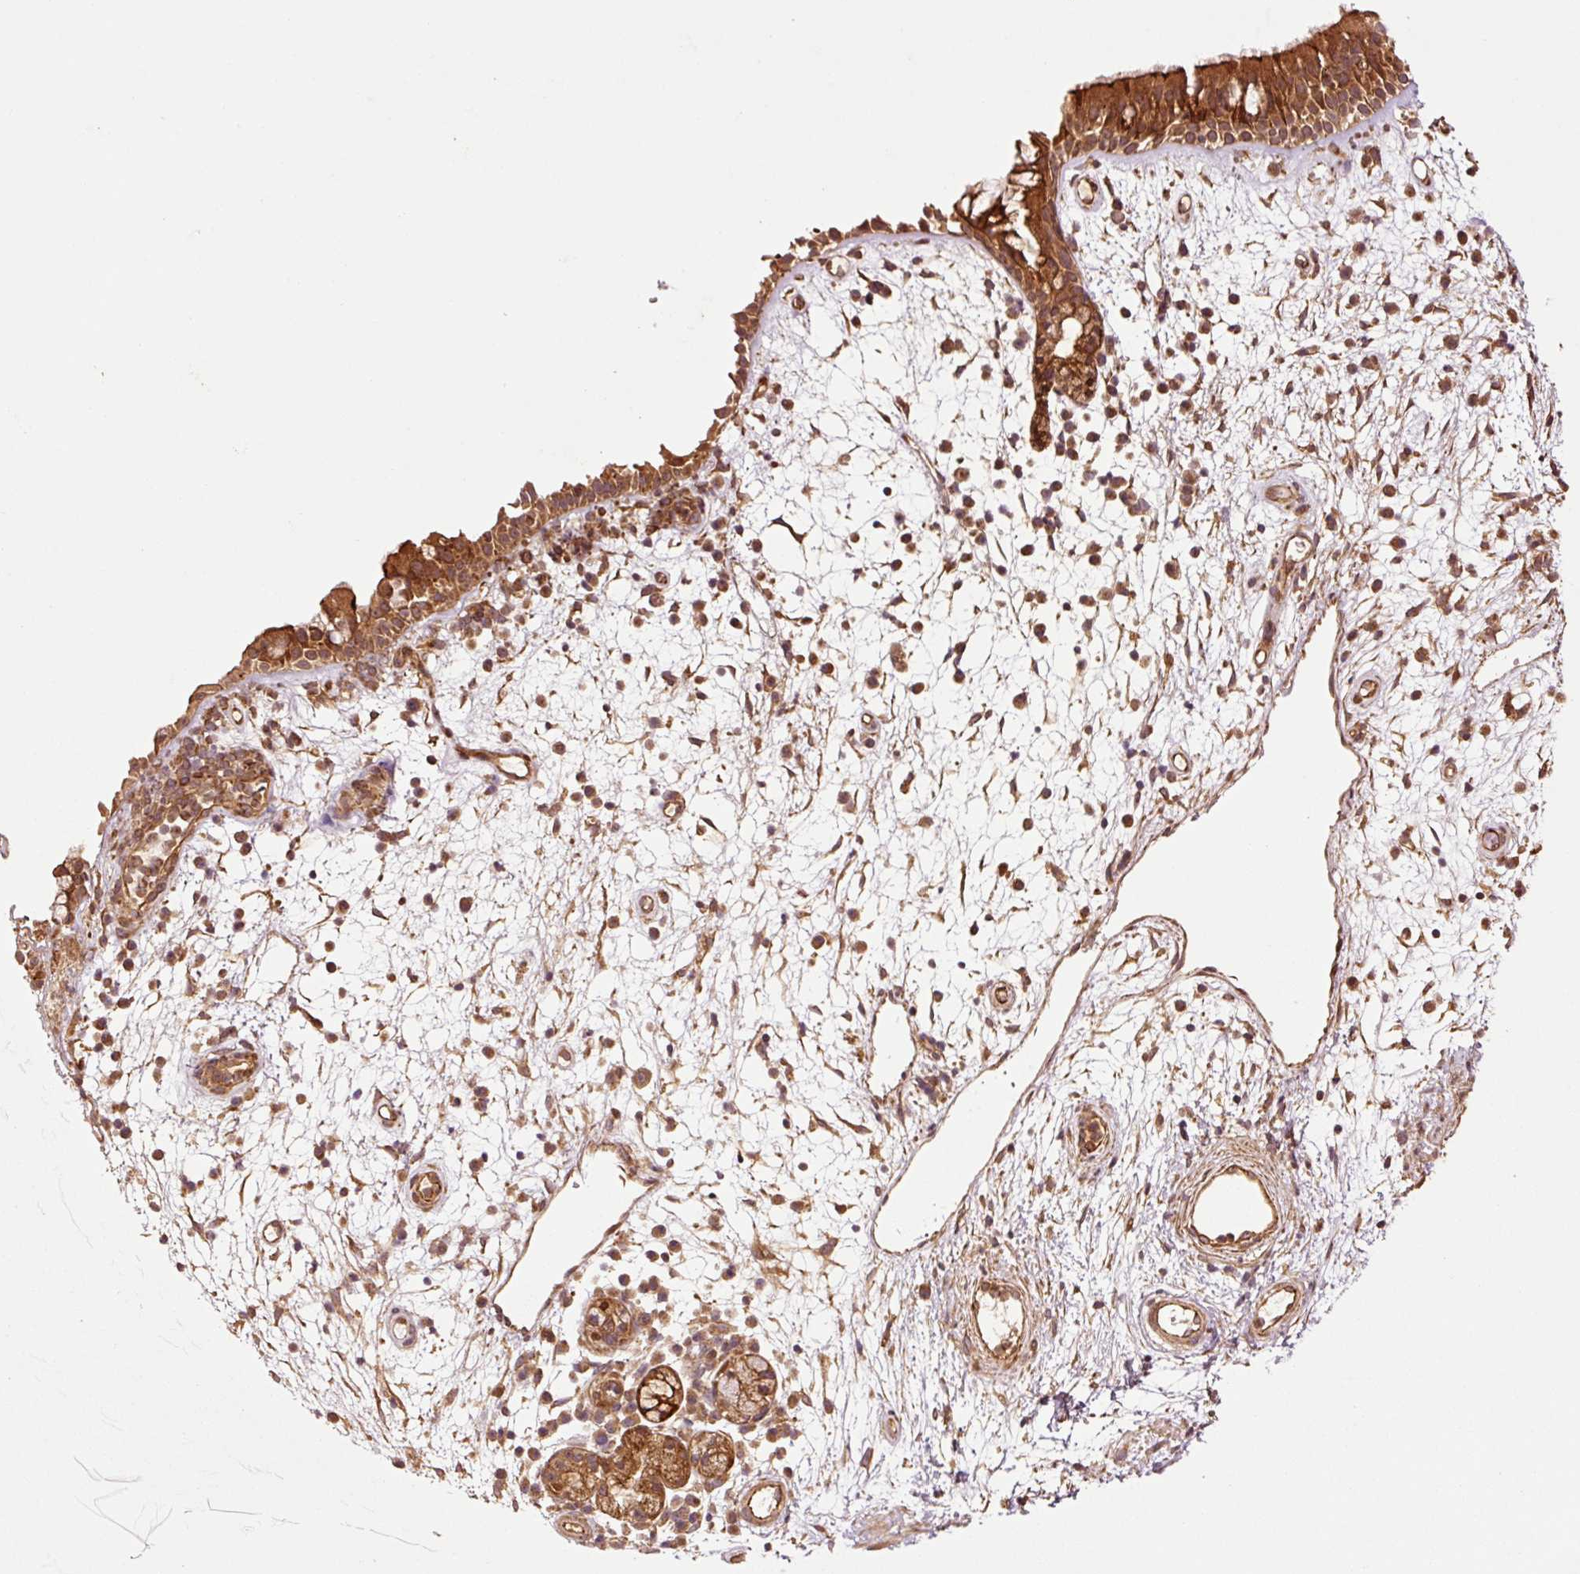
{"staining": {"intensity": "strong", "quantity": ">75%", "location": "cytoplasmic/membranous"}, "tissue": "nasopharynx", "cell_type": "Respiratory epithelial cells", "image_type": "normal", "snomed": [{"axis": "morphology", "description": "Normal tissue, NOS"}, {"axis": "morphology", "description": "Inflammation, NOS"}, {"axis": "topography", "description": "Nasopharynx"}], "caption": "Human nasopharynx stained for a protein (brown) demonstrates strong cytoplasmic/membranous positive expression in approximately >75% of respiratory epithelial cells.", "gene": "OXER1", "patient": {"sex": "male", "age": 54}}